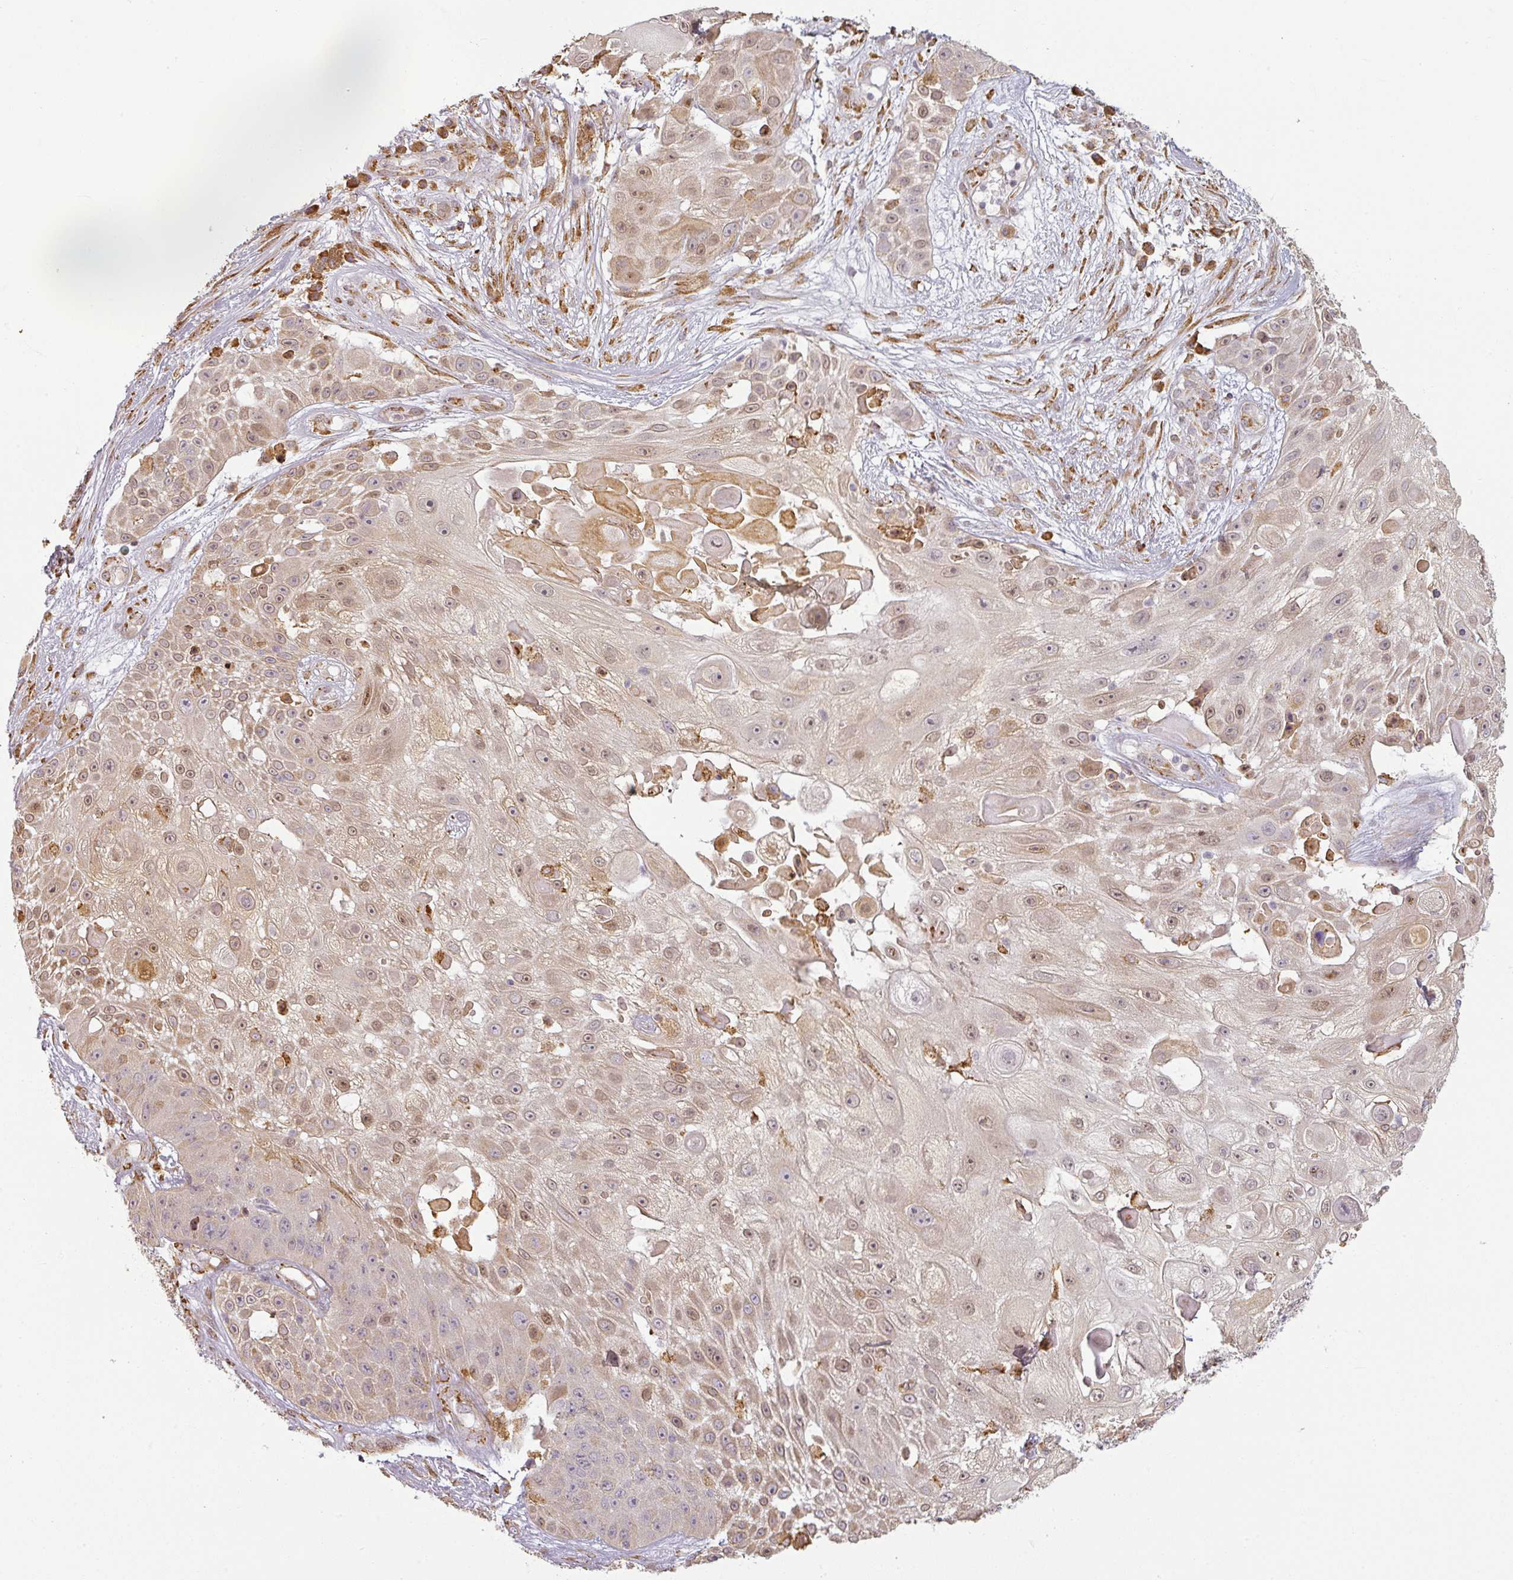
{"staining": {"intensity": "weak", "quantity": "25%-75%", "location": "cytoplasmic/membranous,nuclear"}, "tissue": "skin cancer", "cell_type": "Tumor cells", "image_type": "cancer", "snomed": [{"axis": "morphology", "description": "Squamous cell carcinoma, NOS"}, {"axis": "topography", "description": "Skin"}], "caption": "Skin cancer stained with DAB immunohistochemistry (IHC) shows low levels of weak cytoplasmic/membranous and nuclear positivity in approximately 25%-75% of tumor cells. (DAB = brown stain, brightfield microscopy at high magnification).", "gene": "CCDC144A", "patient": {"sex": "female", "age": 86}}